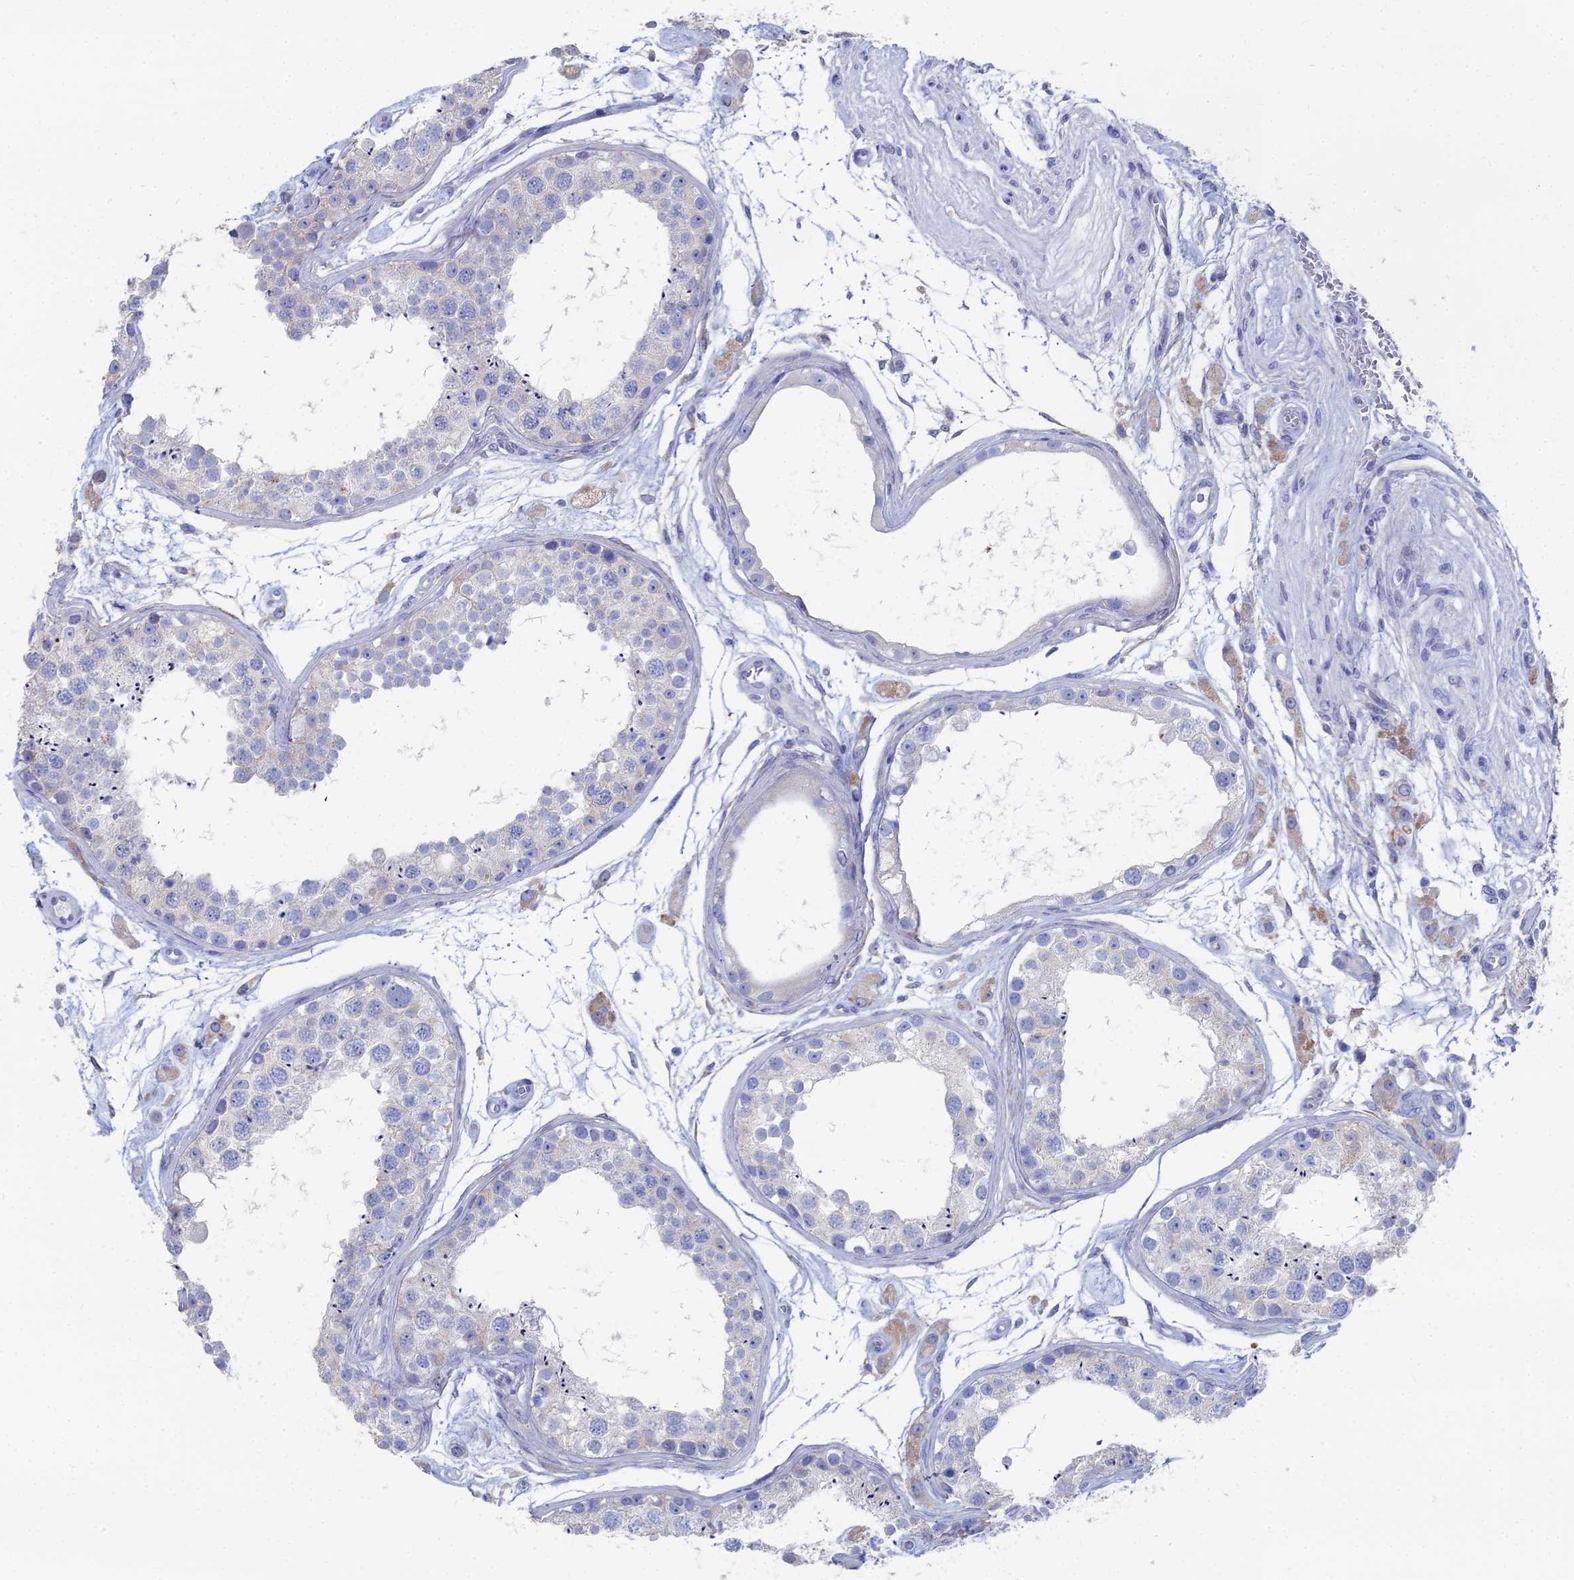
{"staining": {"intensity": "negative", "quantity": "none", "location": "none"}, "tissue": "testis", "cell_type": "Cells in seminiferous ducts", "image_type": "normal", "snomed": [{"axis": "morphology", "description": "Normal tissue, NOS"}, {"axis": "topography", "description": "Testis"}], "caption": "The histopathology image demonstrates no staining of cells in seminiferous ducts in benign testis. The staining is performed using DAB brown chromogen with nuclei counter-stained in using hematoxylin.", "gene": "TNNT3", "patient": {"sex": "male", "age": 25}}